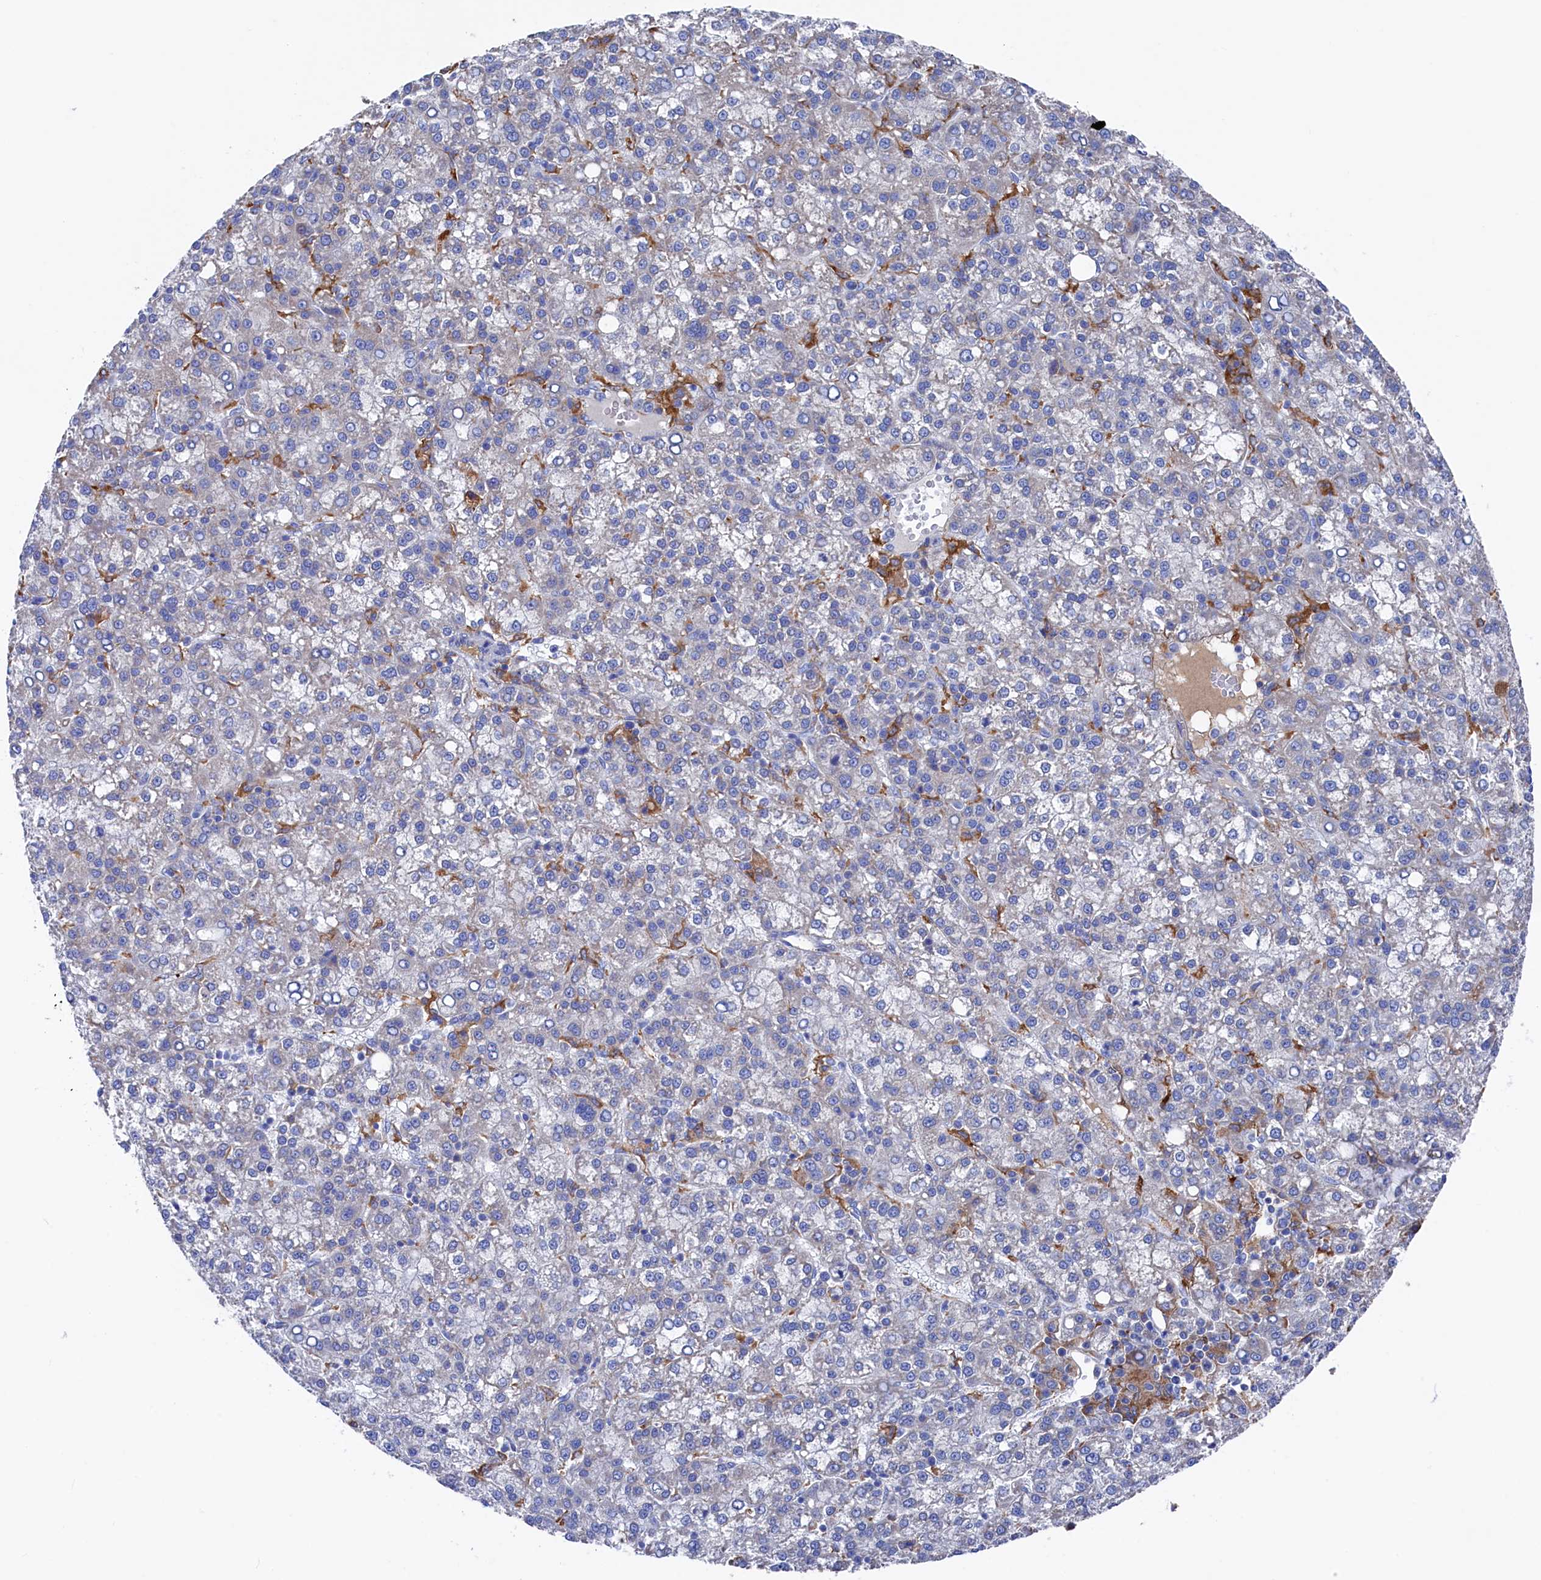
{"staining": {"intensity": "negative", "quantity": "none", "location": "none"}, "tissue": "liver cancer", "cell_type": "Tumor cells", "image_type": "cancer", "snomed": [{"axis": "morphology", "description": "Carcinoma, Hepatocellular, NOS"}, {"axis": "topography", "description": "Liver"}], "caption": "The IHC photomicrograph has no significant staining in tumor cells of liver cancer (hepatocellular carcinoma) tissue.", "gene": "C12orf73", "patient": {"sex": "female", "age": 58}}